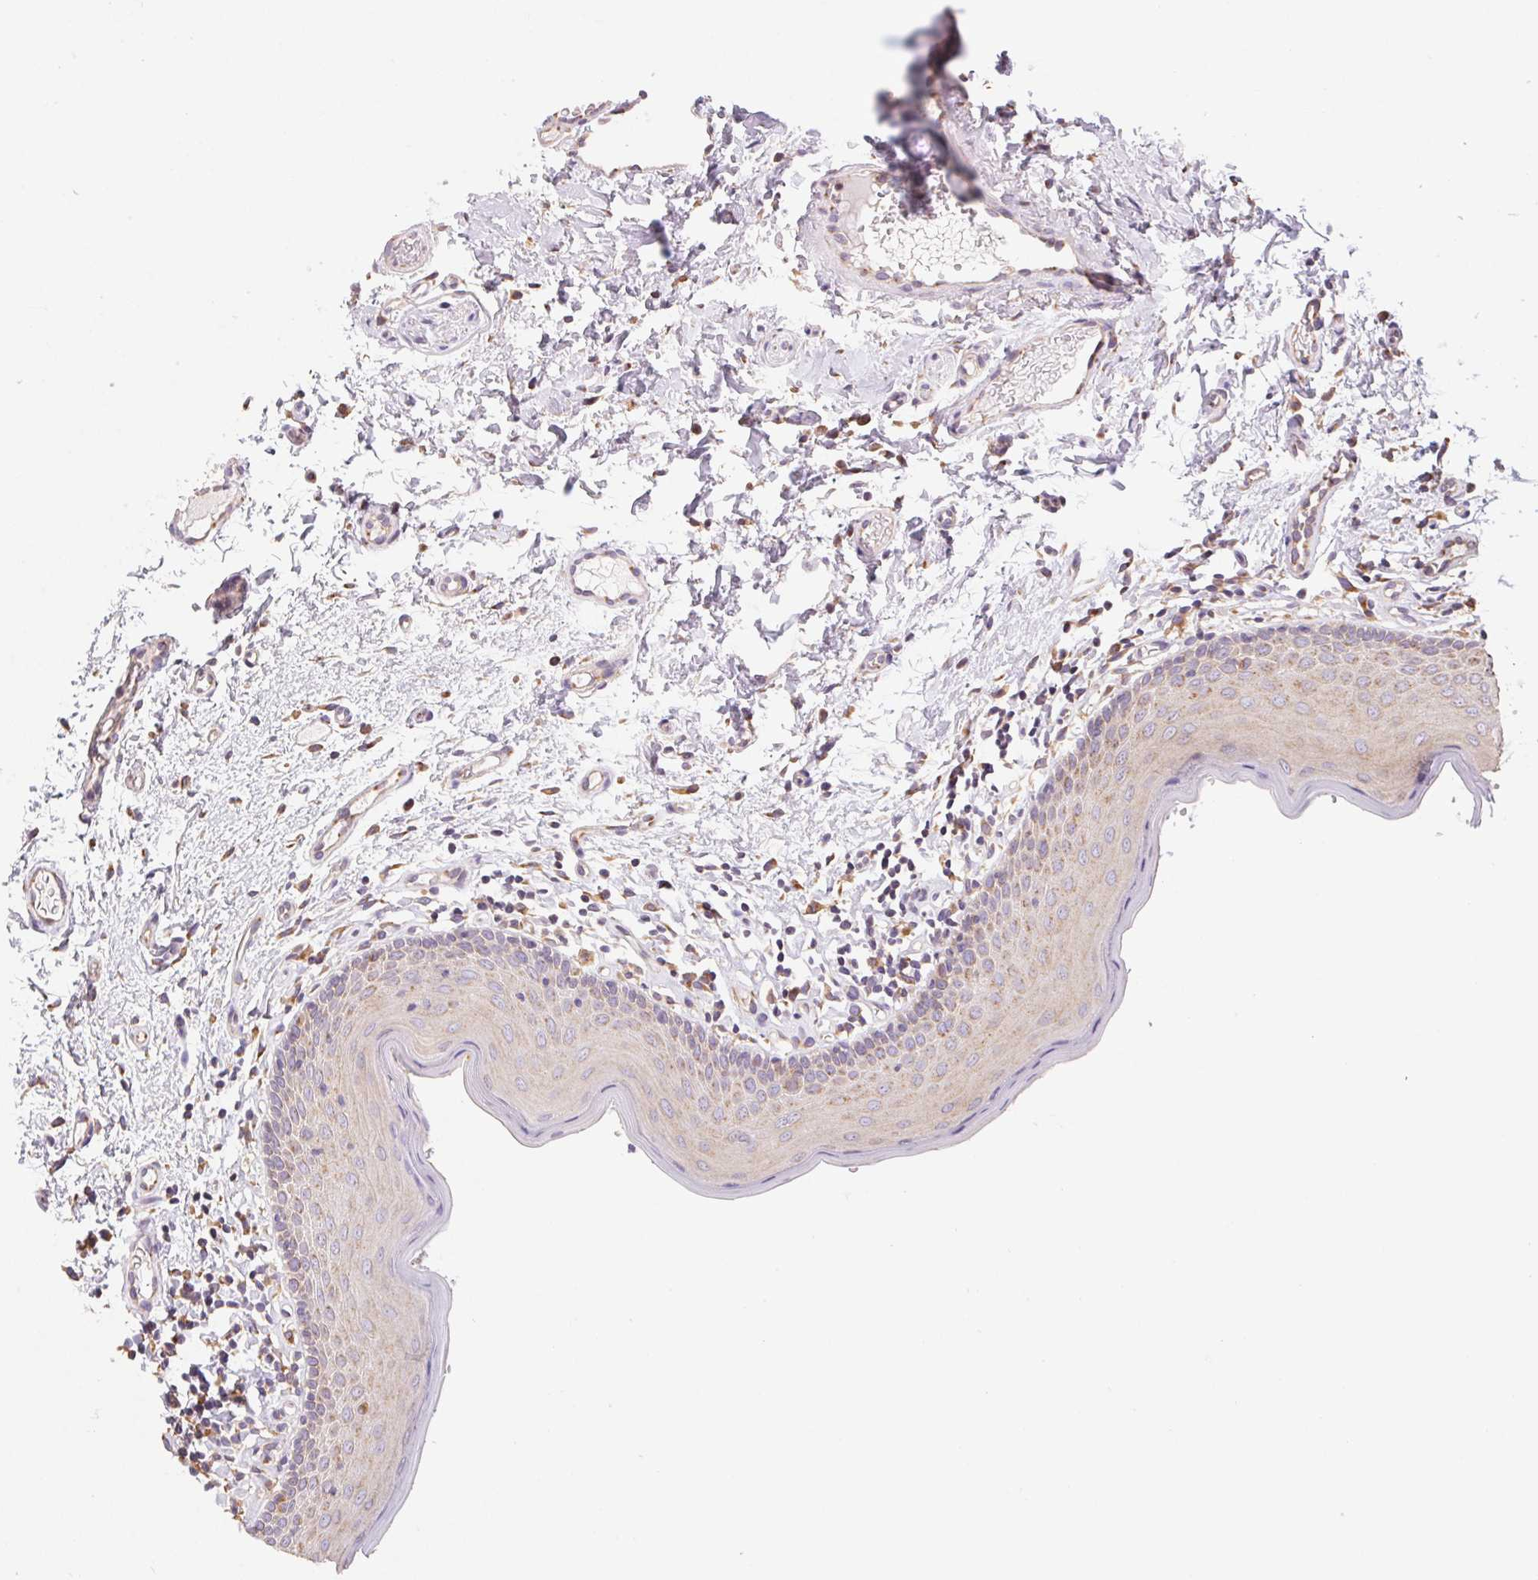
{"staining": {"intensity": "moderate", "quantity": "<25%", "location": "cytoplasmic/membranous"}, "tissue": "oral mucosa", "cell_type": "Squamous epithelial cells", "image_type": "normal", "snomed": [{"axis": "morphology", "description": "Normal tissue, NOS"}, {"axis": "topography", "description": "Oral tissue"}, {"axis": "topography", "description": "Tounge, NOS"}], "caption": "Immunohistochemical staining of normal oral mucosa shows <25% levels of moderate cytoplasmic/membranous protein positivity in approximately <25% of squamous epithelial cells. Nuclei are stained in blue.", "gene": "RAB1A", "patient": {"sex": "female", "age": 58}}